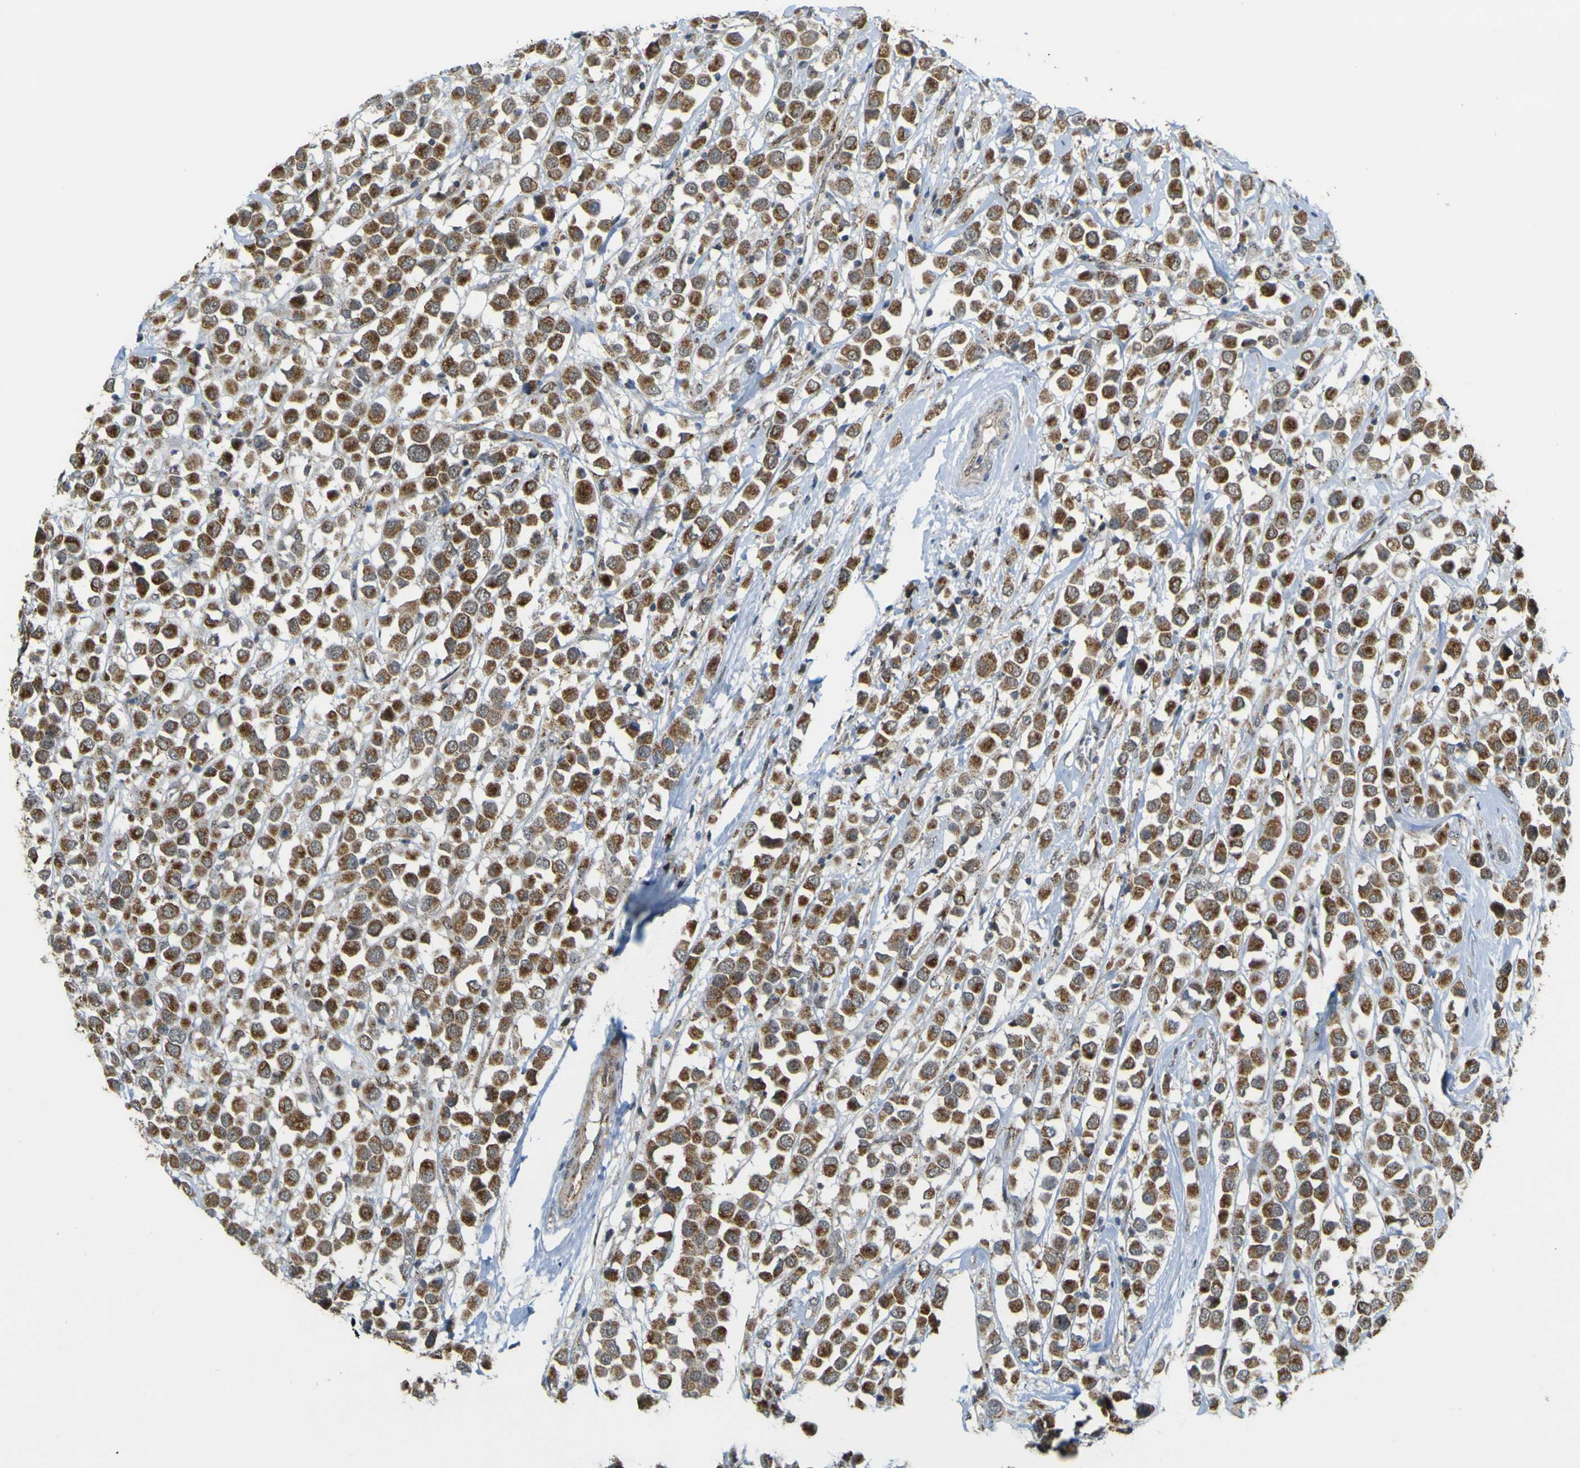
{"staining": {"intensity": "moderate", "quantity": ">75%", "location": "cytoplasmic/membranous"}, "tissue": "breast cancer", "cell_type": "Tumor cells", "image_type": "cancer", "snomed": [{"axis": "morphology", "description": "Duct carcinoma"}, {"axis": "topography", "description": "Breast"}], "caption": "Tumor cells show moderate cytoplasmic/membranous expression in approximately >75% of cells in infiltrating ductal carcinoma (breast). (brown staining indicates protein expression, while blue staining denotes nuclei).", "gene": "ACBD5", "patient": {"sex": "female", "age": 61}}